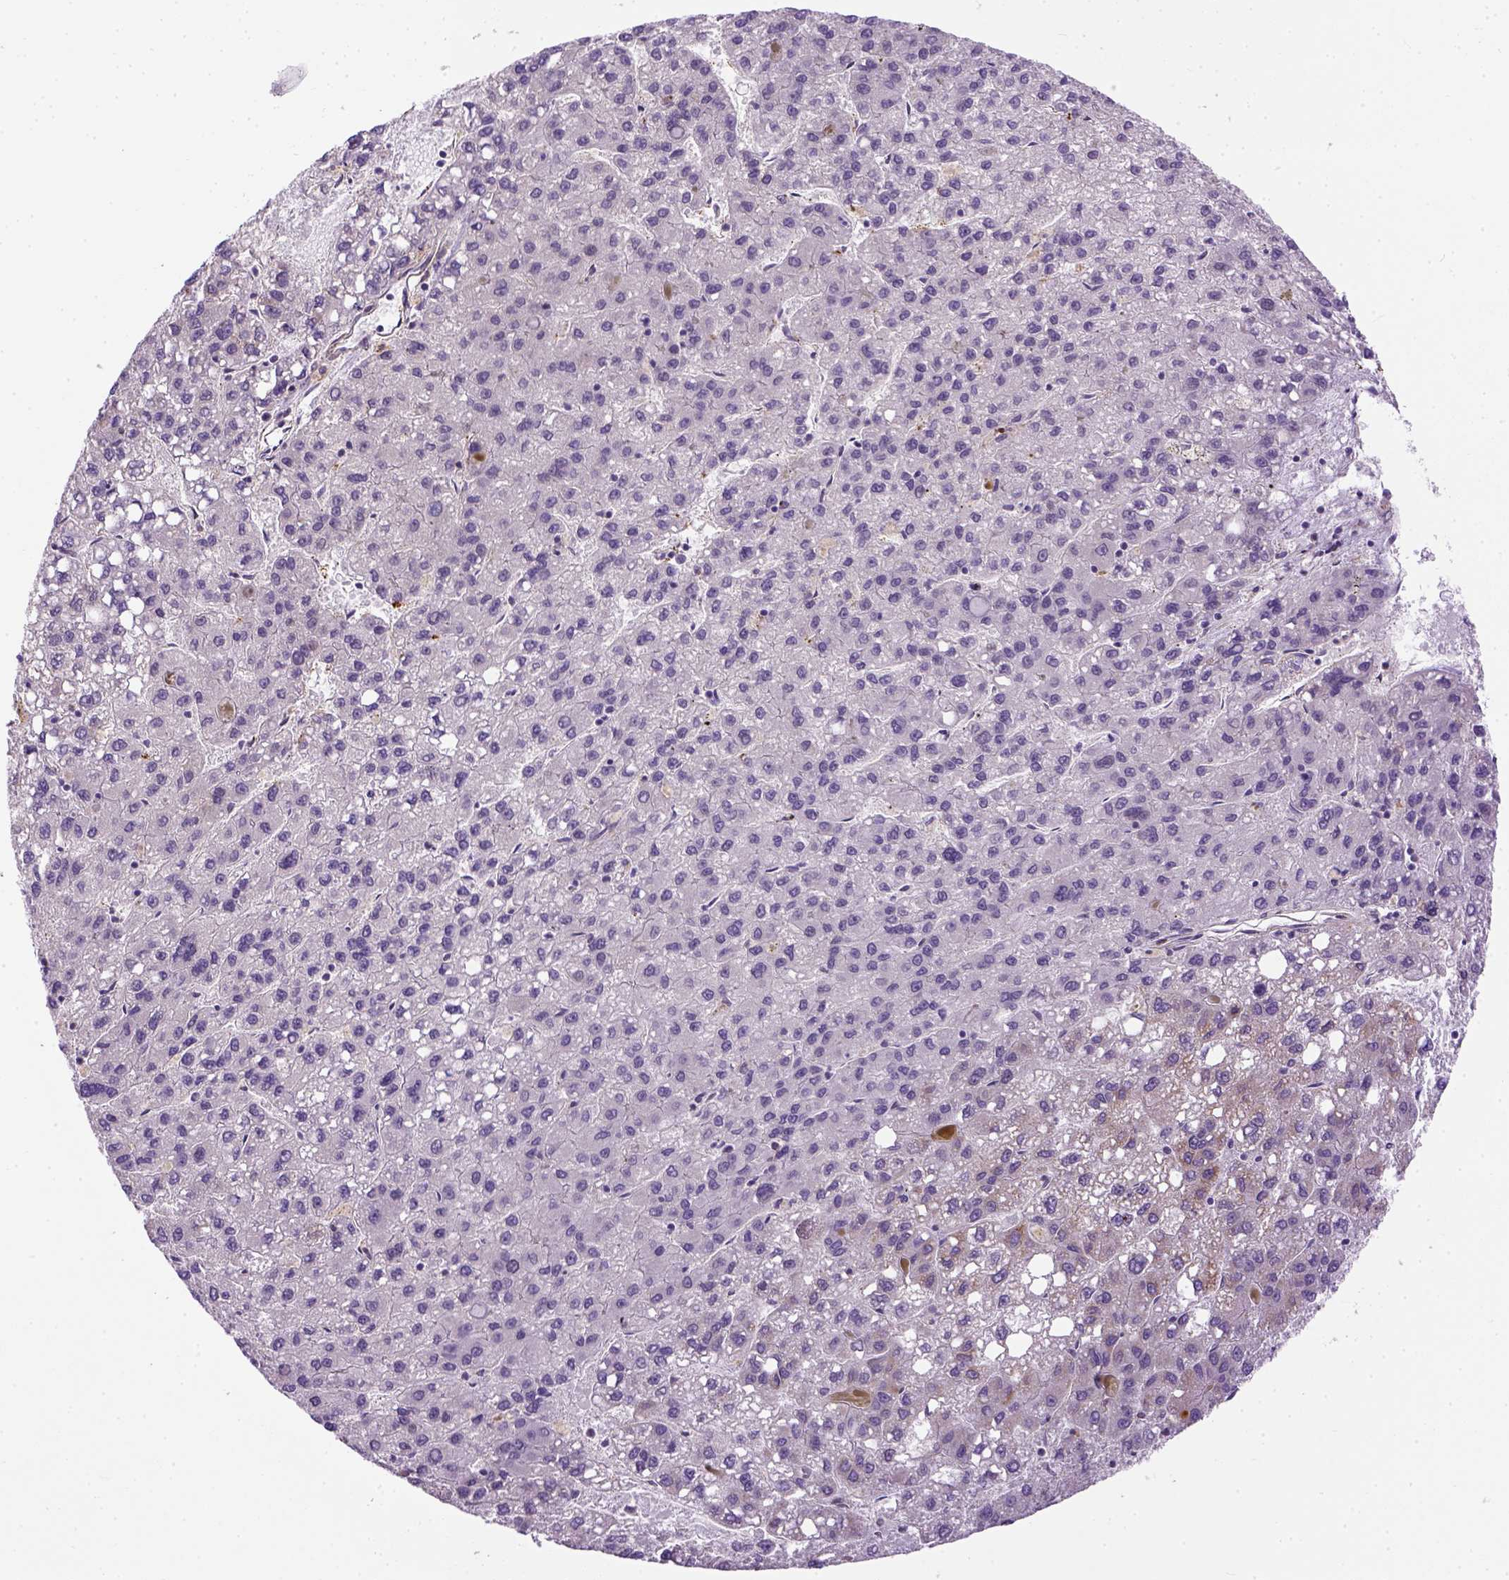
{"staining": {"intensity": "negative", "quantity": "none", "location": "none"}, "tissue": "liver cancer", "cell_type": "Tumor cells", "image_type": "cancer", "snomed": [{"axis": "morphology", "description": "Carcinoma, Hepatocellular, NOS"}, {"axis": "topography", "description": "Liver"}], "caption": "The micrograph reveals no significant positivity in tumor cells of hepatocellular carcinoma (liver). (DAB (3,3'-diaminobenzidine) IHC, high magnification).", "gene": "KAZN", "patient": {"sex": "female", "age": 82}}